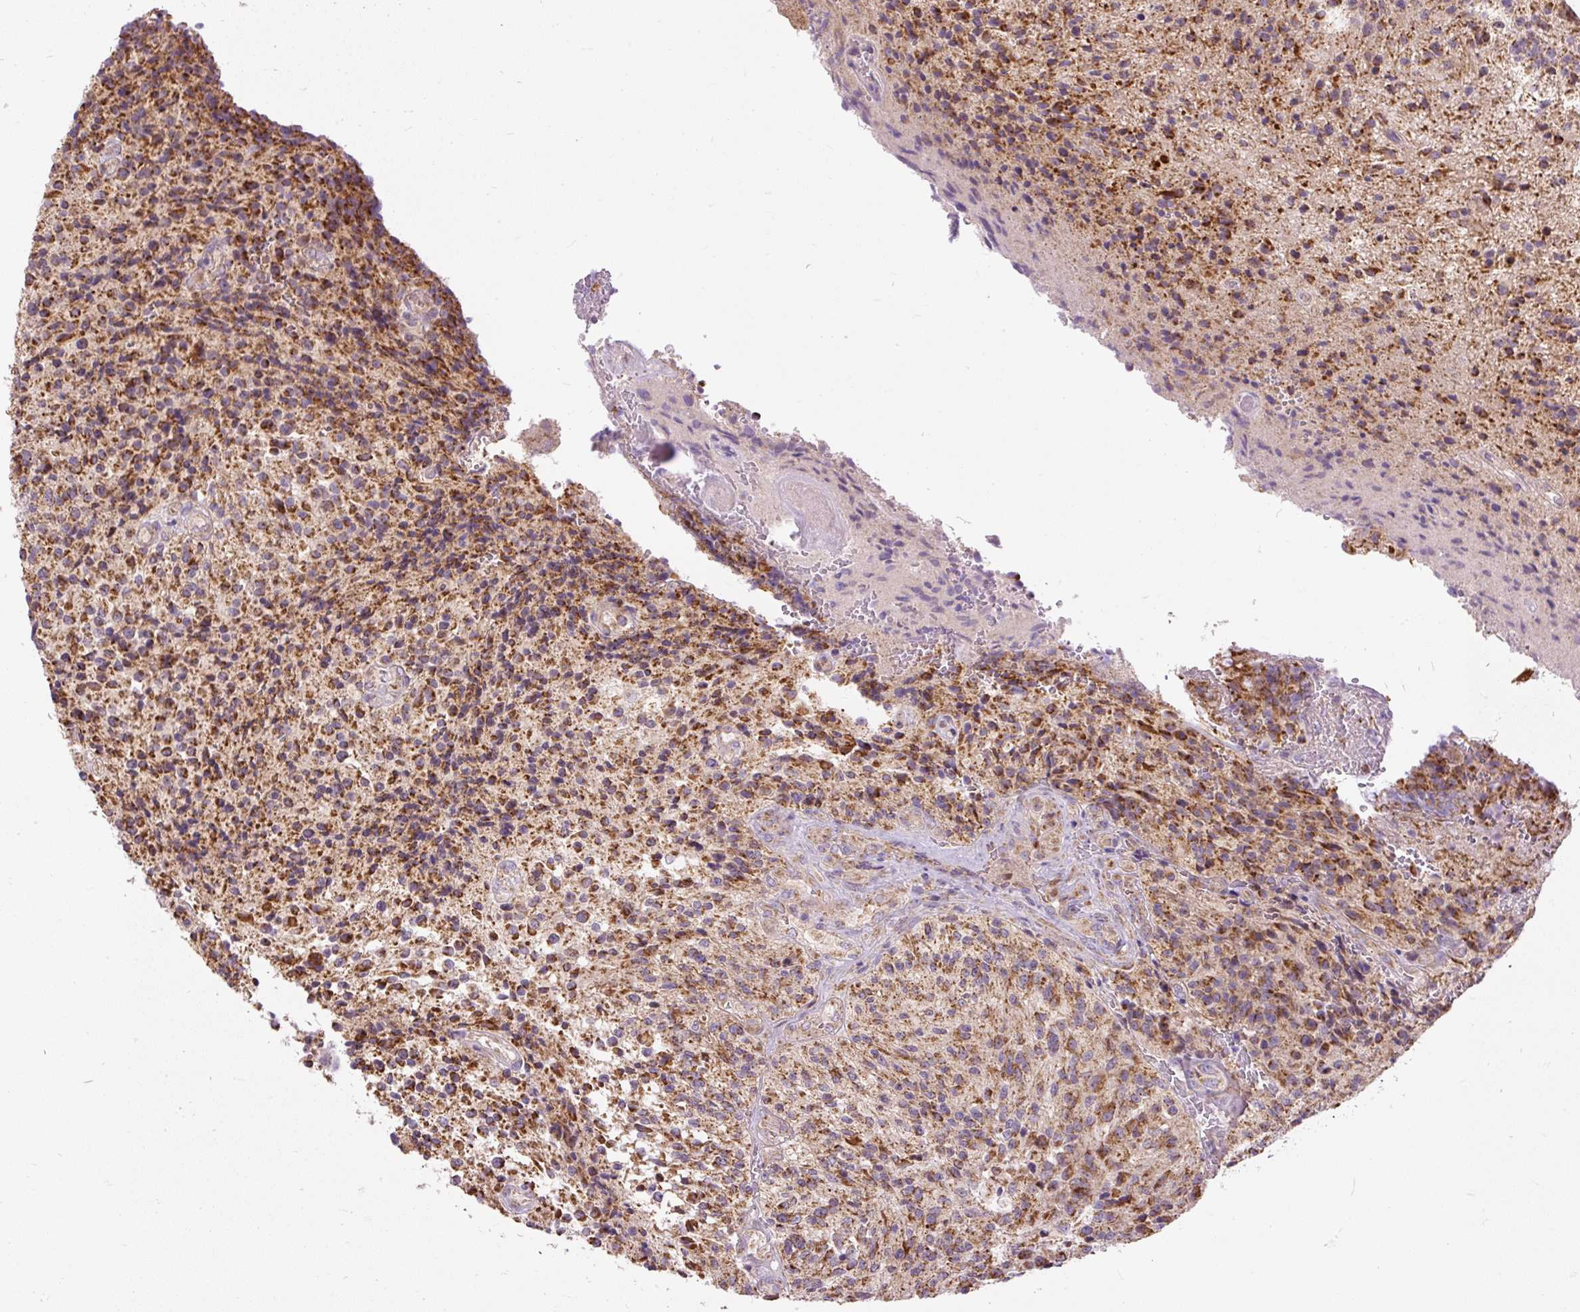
{"staining": {"intensity": "moderate", "quantity": ">75%", "location": "cytoplasmic/membranous"}, "tissue": "glioma", "cell_type": "Tumor cells", "image_type": "cancer", "snomed": [{"axis": "morphology", "description": "Normal tissue, NOS"}, {"axis": "morphology", "description": "Glioma, malignant, High grade"}, {"axis": "topography", "description": "Cerebral cortex"}], "caption": "The immunohistochemical stain highlights moderate cytoplasmic/membranous staining in tumor cells of malignant high-grade glioma tissue. (Brightfield microscopy of DAB IHC at high magnification).", "gene": "TM2D3", "patient": {"sex": "male", "age": 56}}